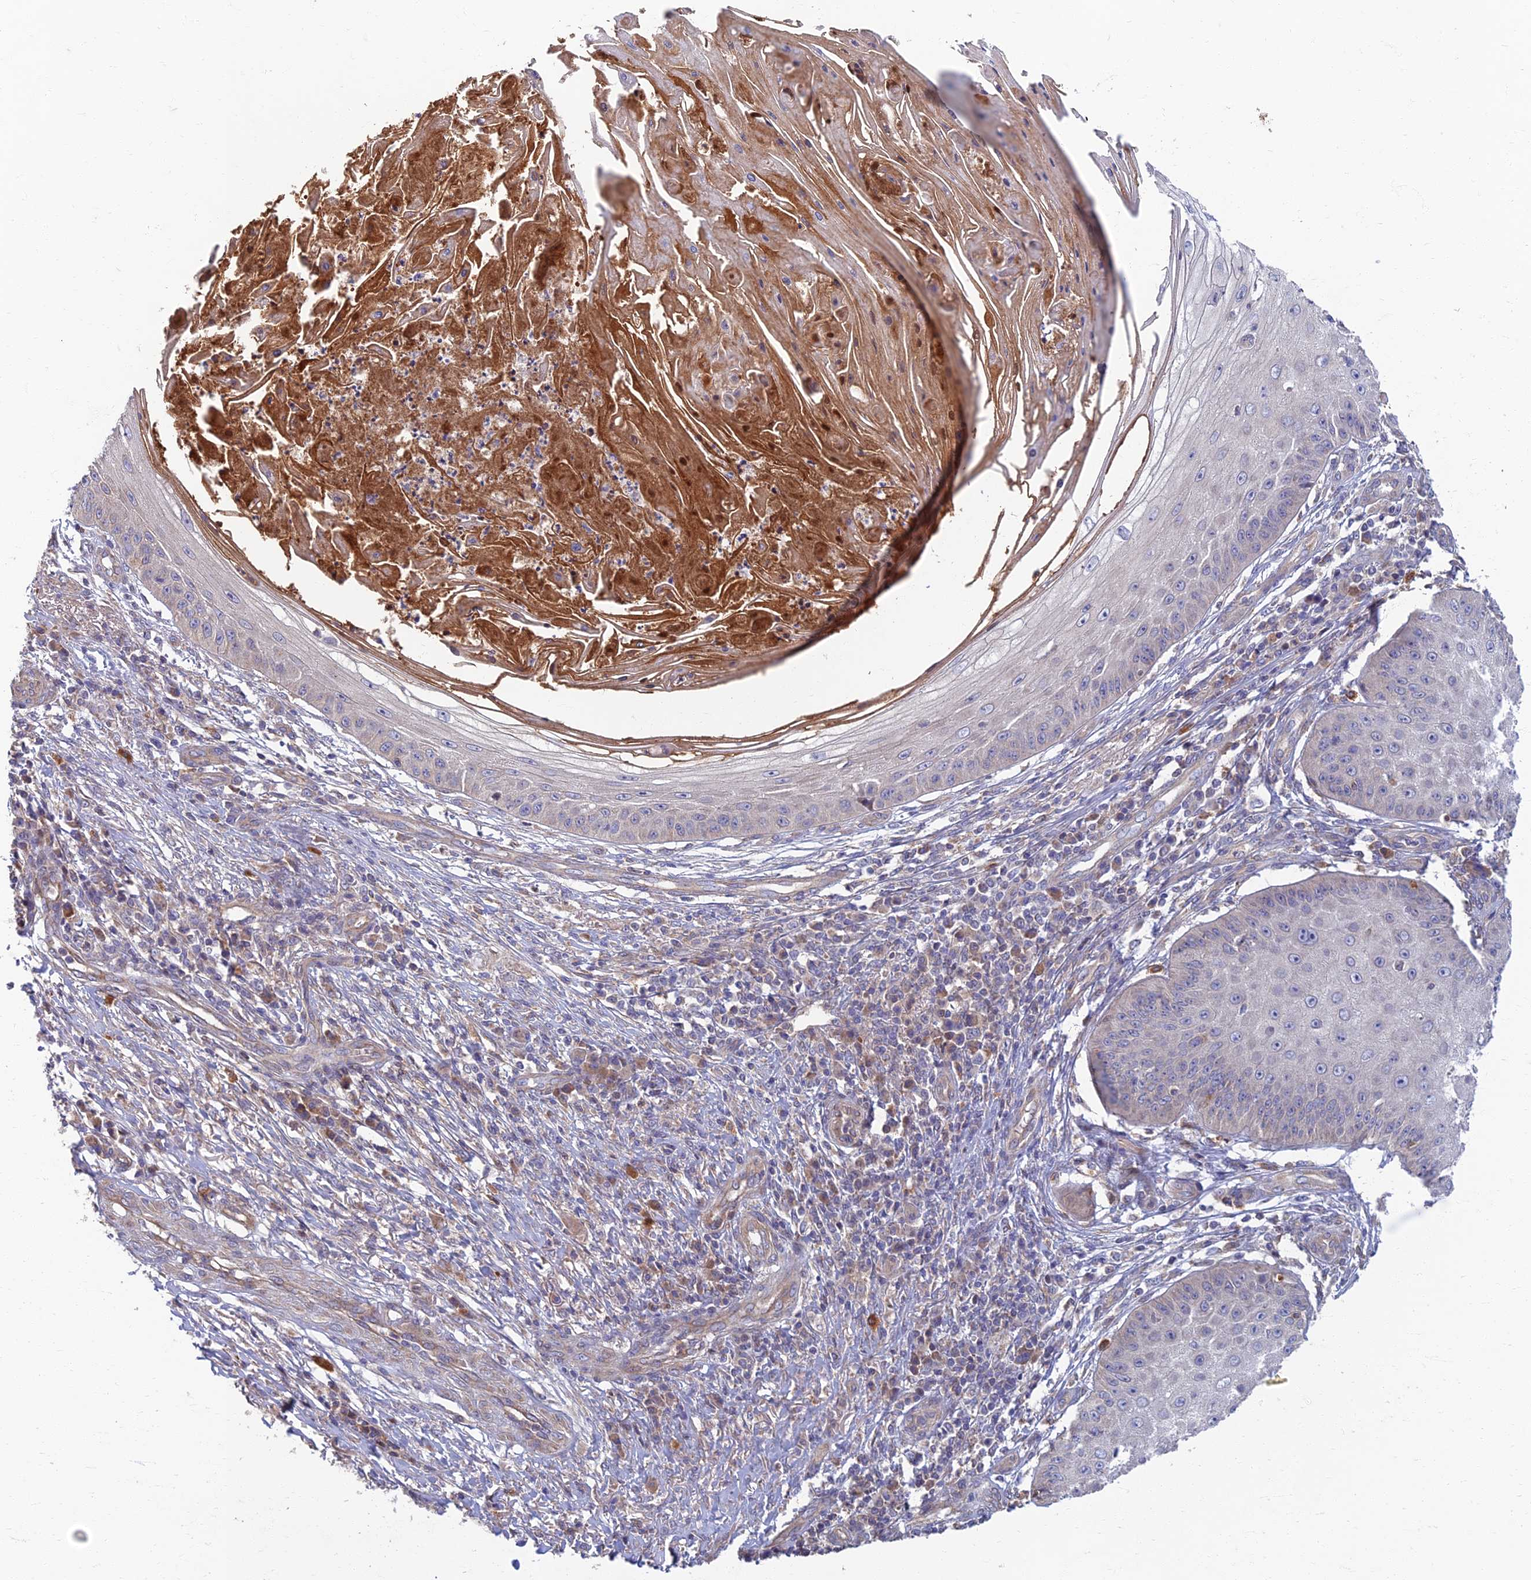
{"staining": {"intensity": "negative", "quantity": "none", "location": "none"}, "tissue": "skin cancer", "cell_type": "Tumor cells", "image_type": "cancer", "snomed": [{"axis": "morphology", "description": "Squamous cell carcinoma, NOS"}, {"axis": "topography", "description": "Skin"}], "caption": "DAB immunohistochemical staining of squamous cell carcinoma (skin) demonstrates no significant positivity in tumor cells.", "gene": "SOGA1", "patient": {"sex": "male", "age": 70}}